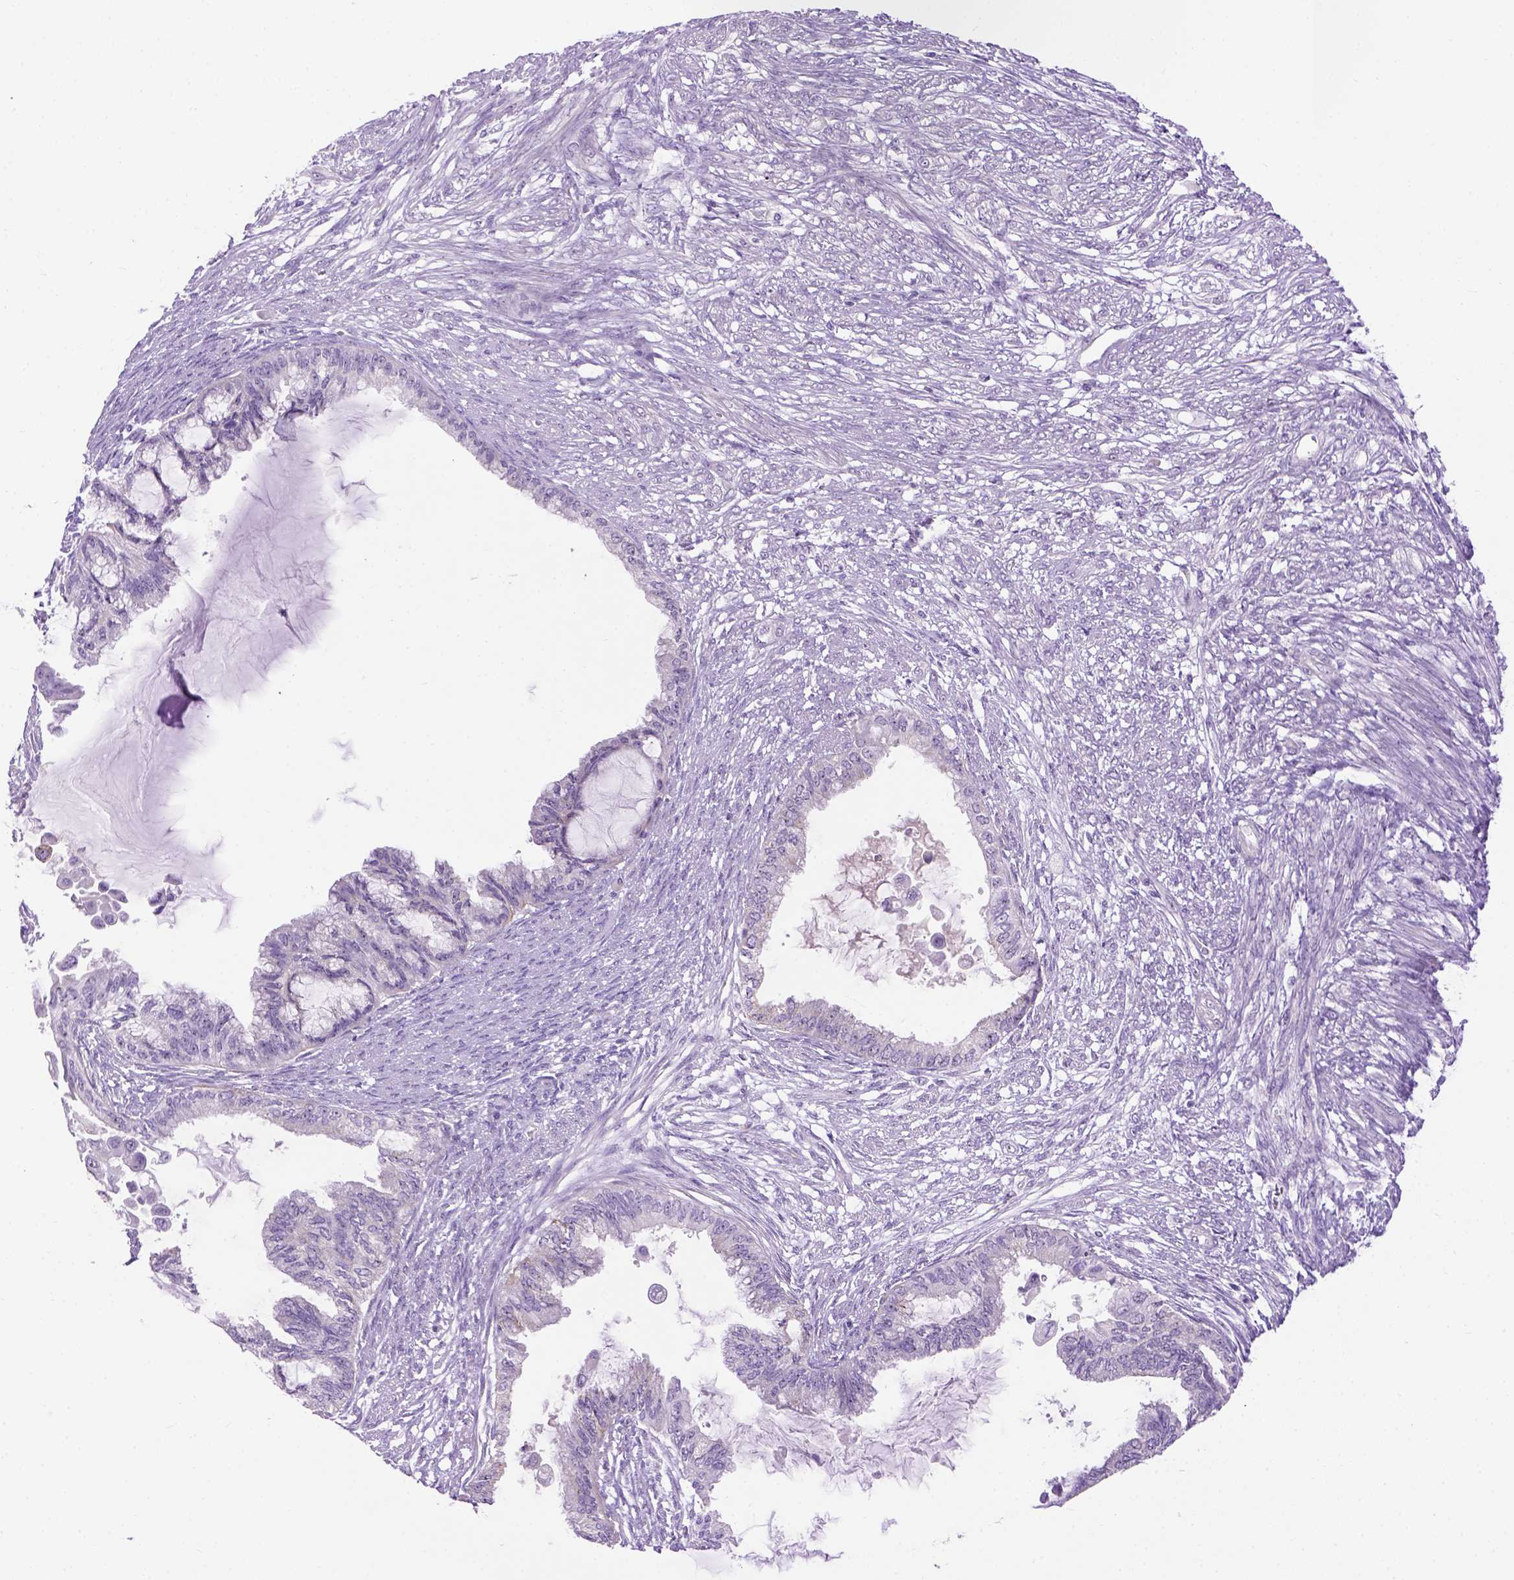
{"staining": {"intensity": "negative", "quantity": "none", "location": "none"}, "tissue": "endometrial cancer", "cell_type": "Tumor cells", "image_type": "cancer", "snomed": [{"axis": "morphology", "description": "Adenocarcinoma, NOS"}, {"axis": "topography", "description": "Endometrium"}], "caption": "Immunohistochemistry (IHC) of endometrial adenocarcinoma shows no expression in tumor cells.", "gene": "UTP4", "patient": {"sex": "female", "age": 86}}